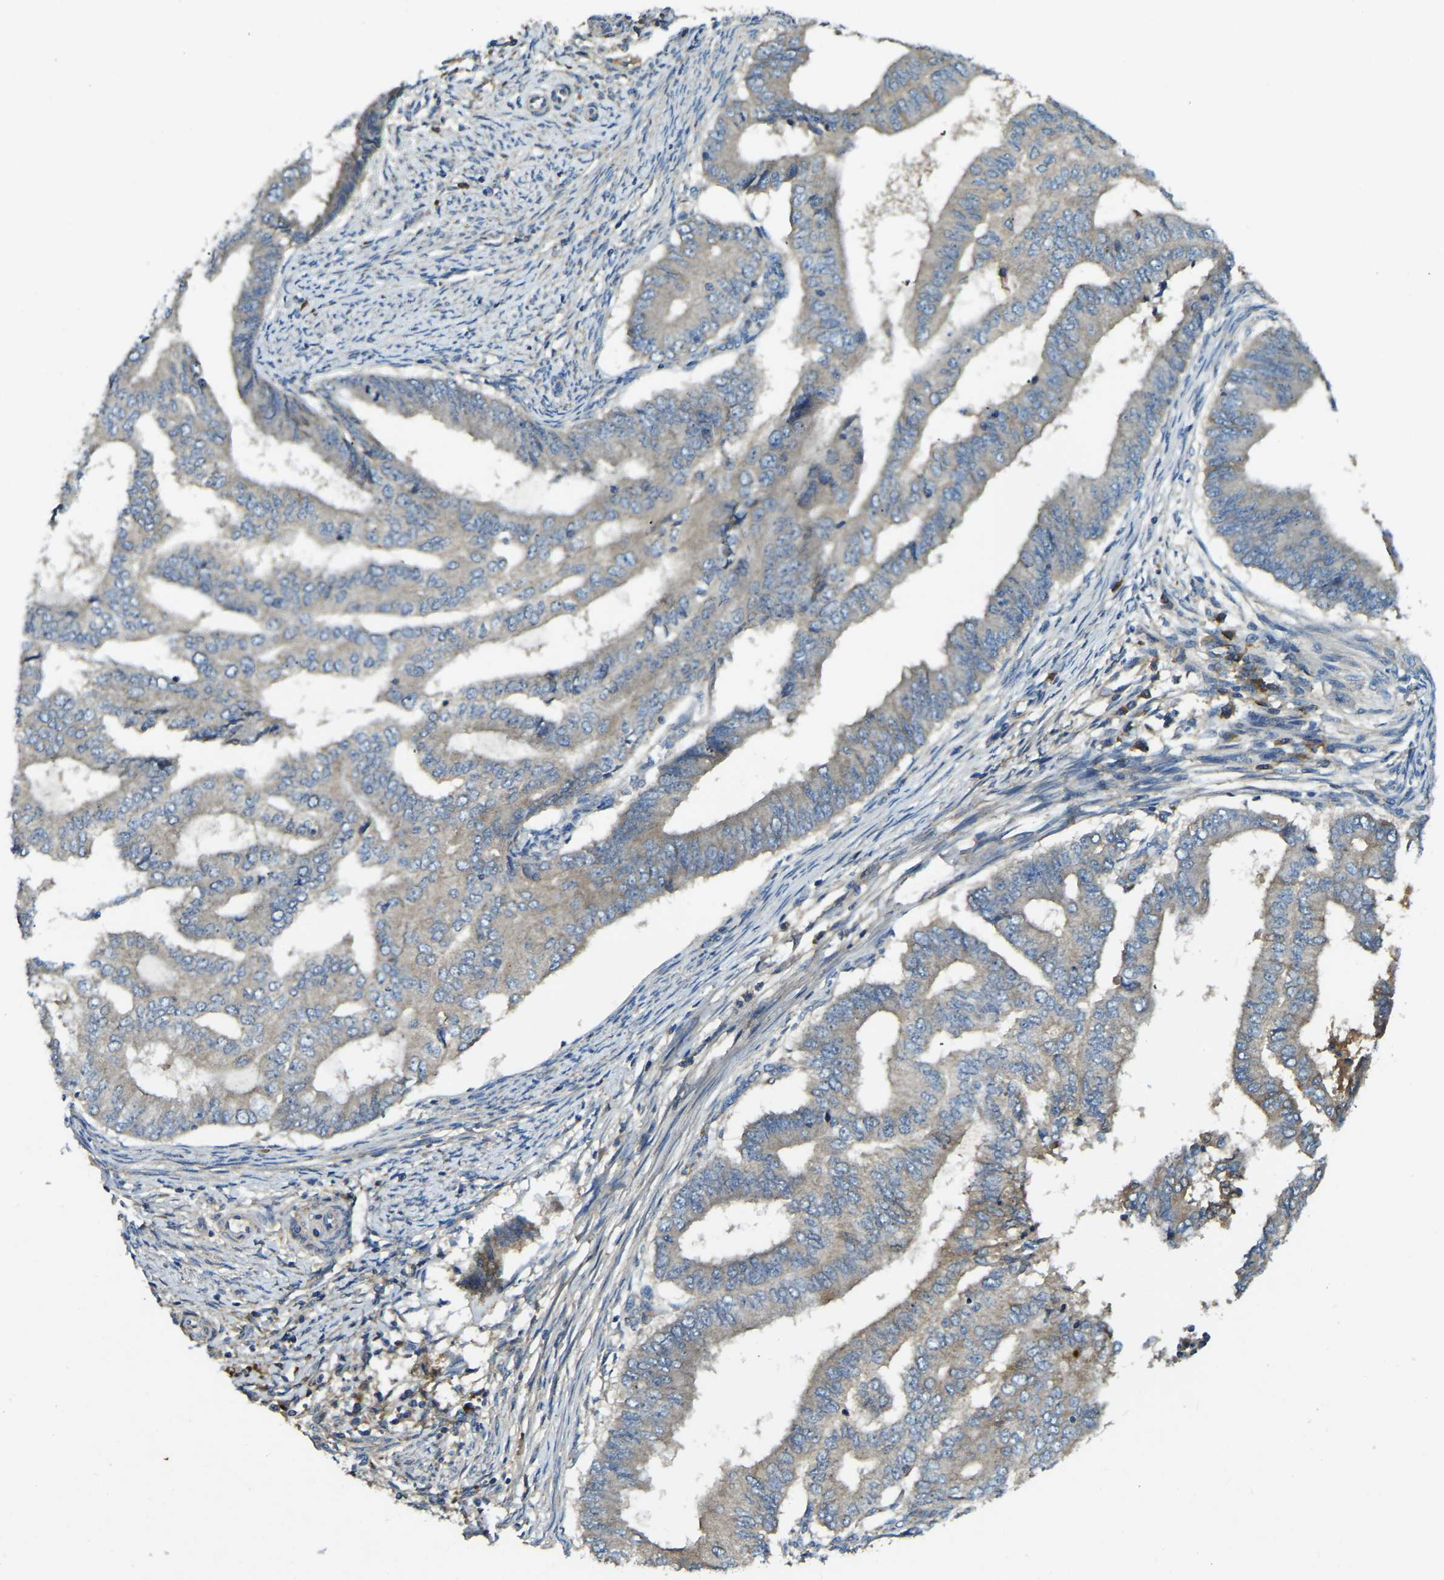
{"staining": {"intensity": "weak", "quantity": "25%-75%", "location": "cytoplasmic/membranous"}, "tissue": "endometrial cancer", "cell_type": "Tumor cells", "image_type": "cancer", "snomed": [{"axis": "morphology", "description": "Polyp, NOS"}, {"axis": "morphology", "description": "Adenocarcinoma, NOS"}, {"axis": "morphology", "description": "Adenoma, NOS"}, {"axis": "topography", "description": "Endometrium"}], "caption": "Human endometrial adenoma stained for a protein (brown) demonstrates weak cytoplasmic/membranous positive expression in approximately 25%-75% of tumor cells.", "gene": "ATP8B1", "patient": {"sex": "female", "age": 79}}